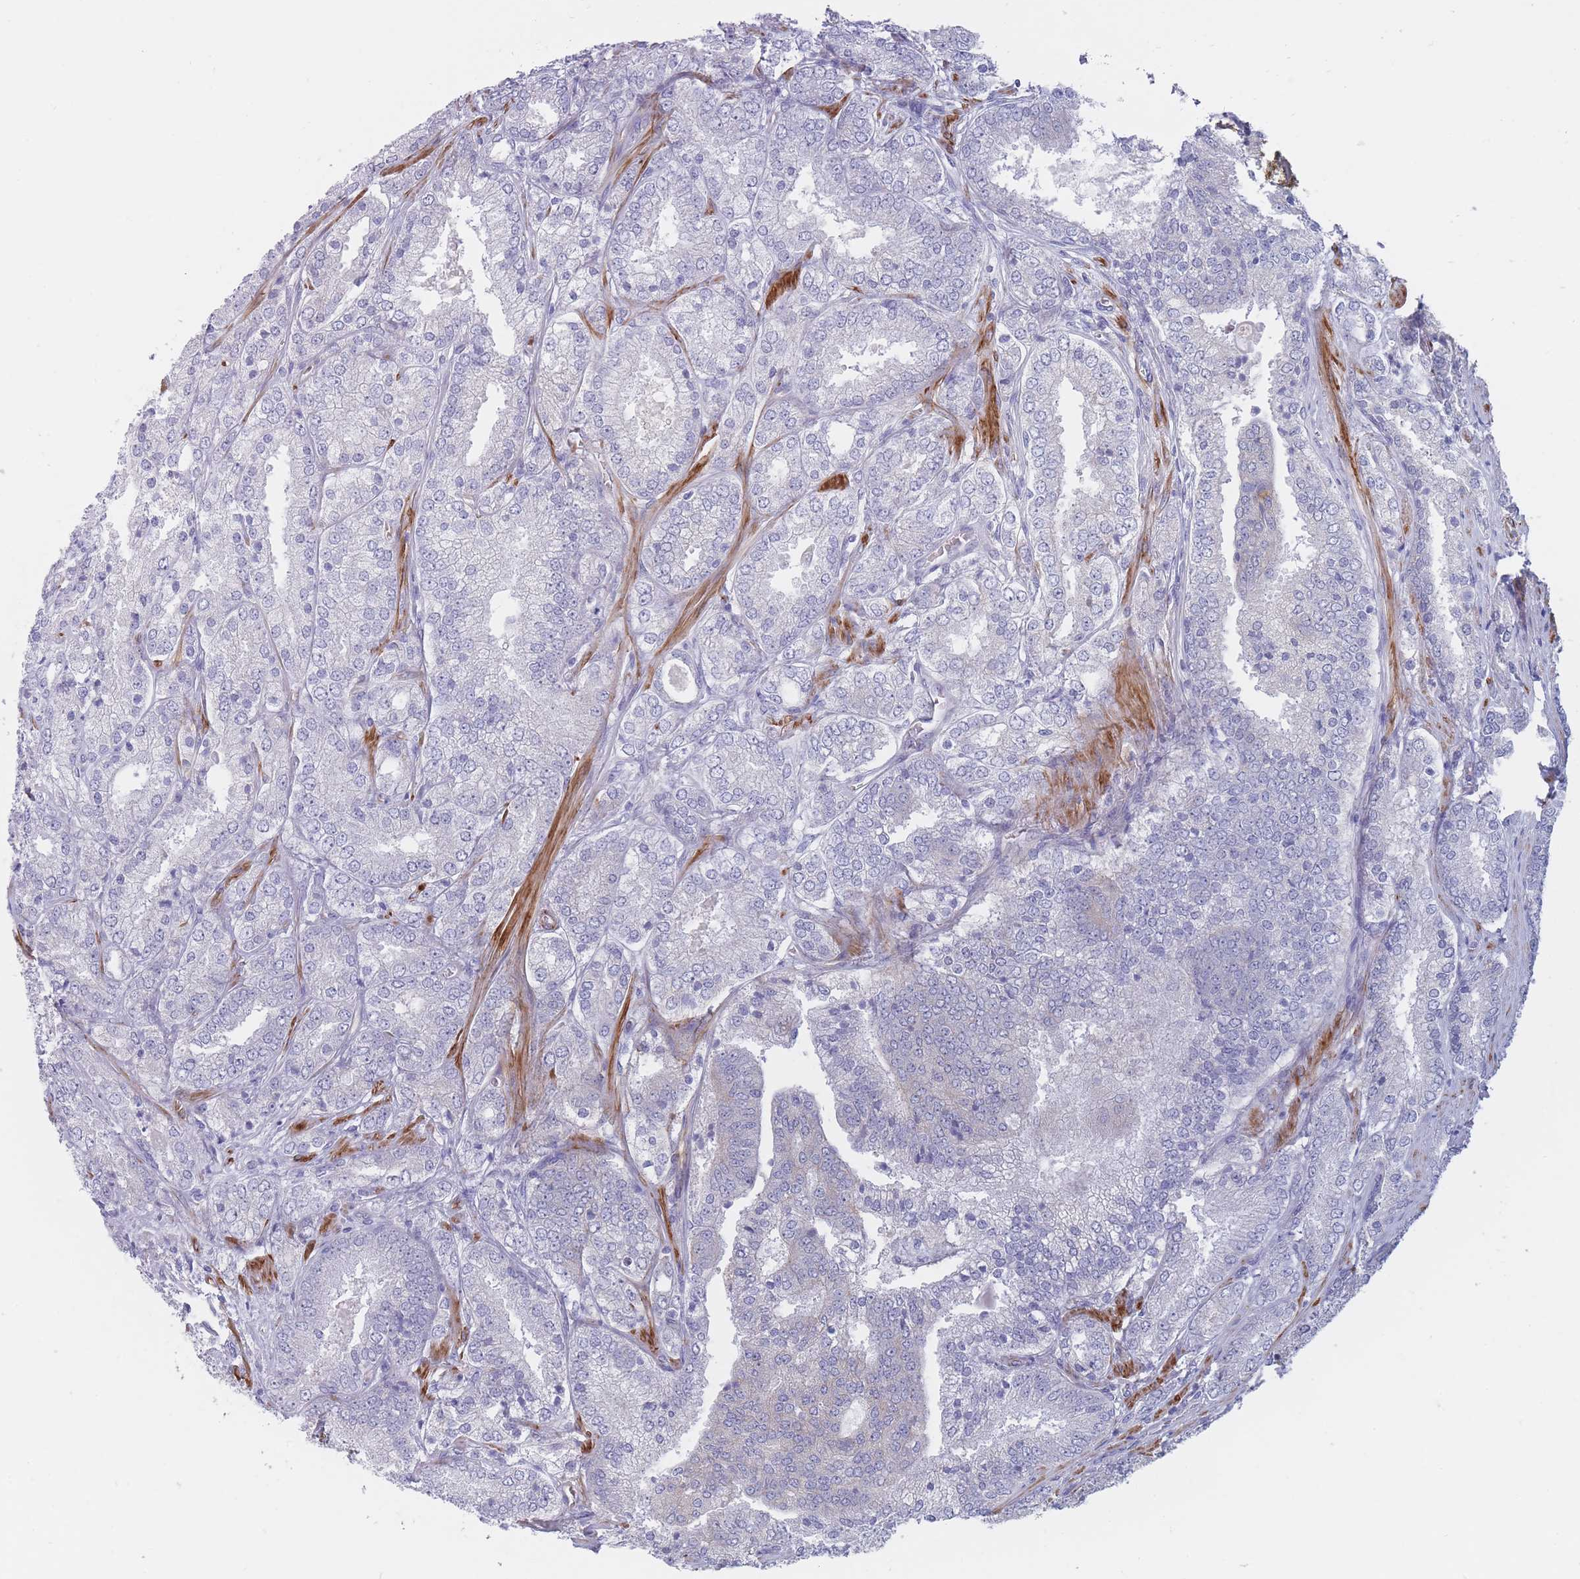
{"staining": {"intensity": "negative", "quantity": "none", "location": "none"}, "tissue": "prostate cancer", "cell_type": "Tumor cells", "image_type": "cancer", "snomed": [{"axis": "morphology", "description": "Adenocarcinoma, High grade"}, {"axis": "topography", "description": "Prostate"}], "caption": "The micrograph demonstrates no significant positivity in tumor cells of prostate cancer (adenocarcinoma (high-grade)).", "gene": "ERBIN", "patient": {"sex": "male", "age": 63}}